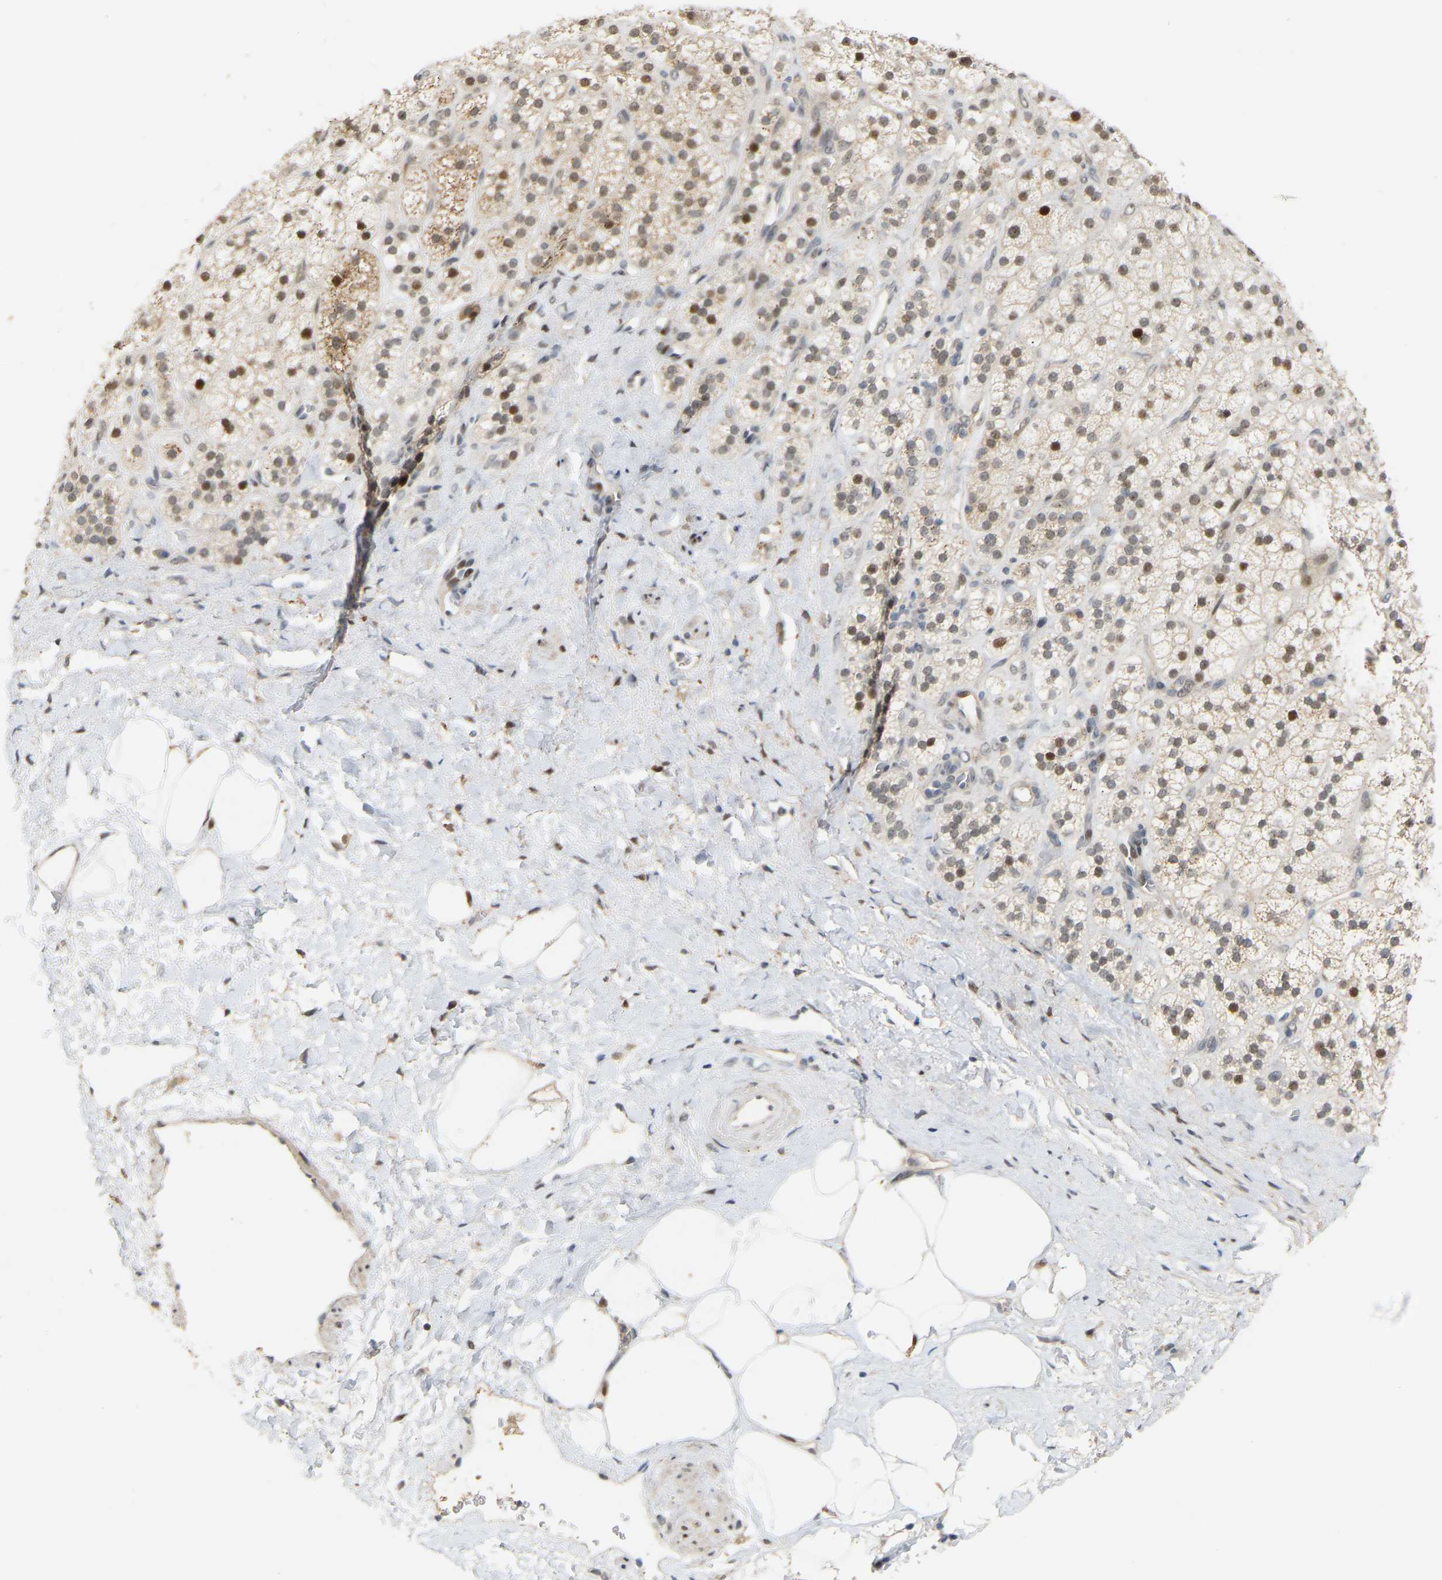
{"staining": {"intensity": "moderate", "quantity": "25%-75%", "location": "cytoplasmic/membranous,nuclear"}, "tissue": "adrenal gland", "cell_type": "Glandular cells", "image_type": "normal", "snomed": [{"axis": "morphology", "description": "Normal tissue, NOS"}, {"axis": "topography", "description": "Adrenal gland"}], "caption": "Brown immunohistochemical staining in benign human adrenal gland displays moderate cytoplasmic/membranous,nuclear positivity in about 25%-75% of glandular cells. (Brightfield microscopy of DAB IHC at high magnification).", "gene": "PTPN4", "patient": {"sex": "male", "age": 56}}